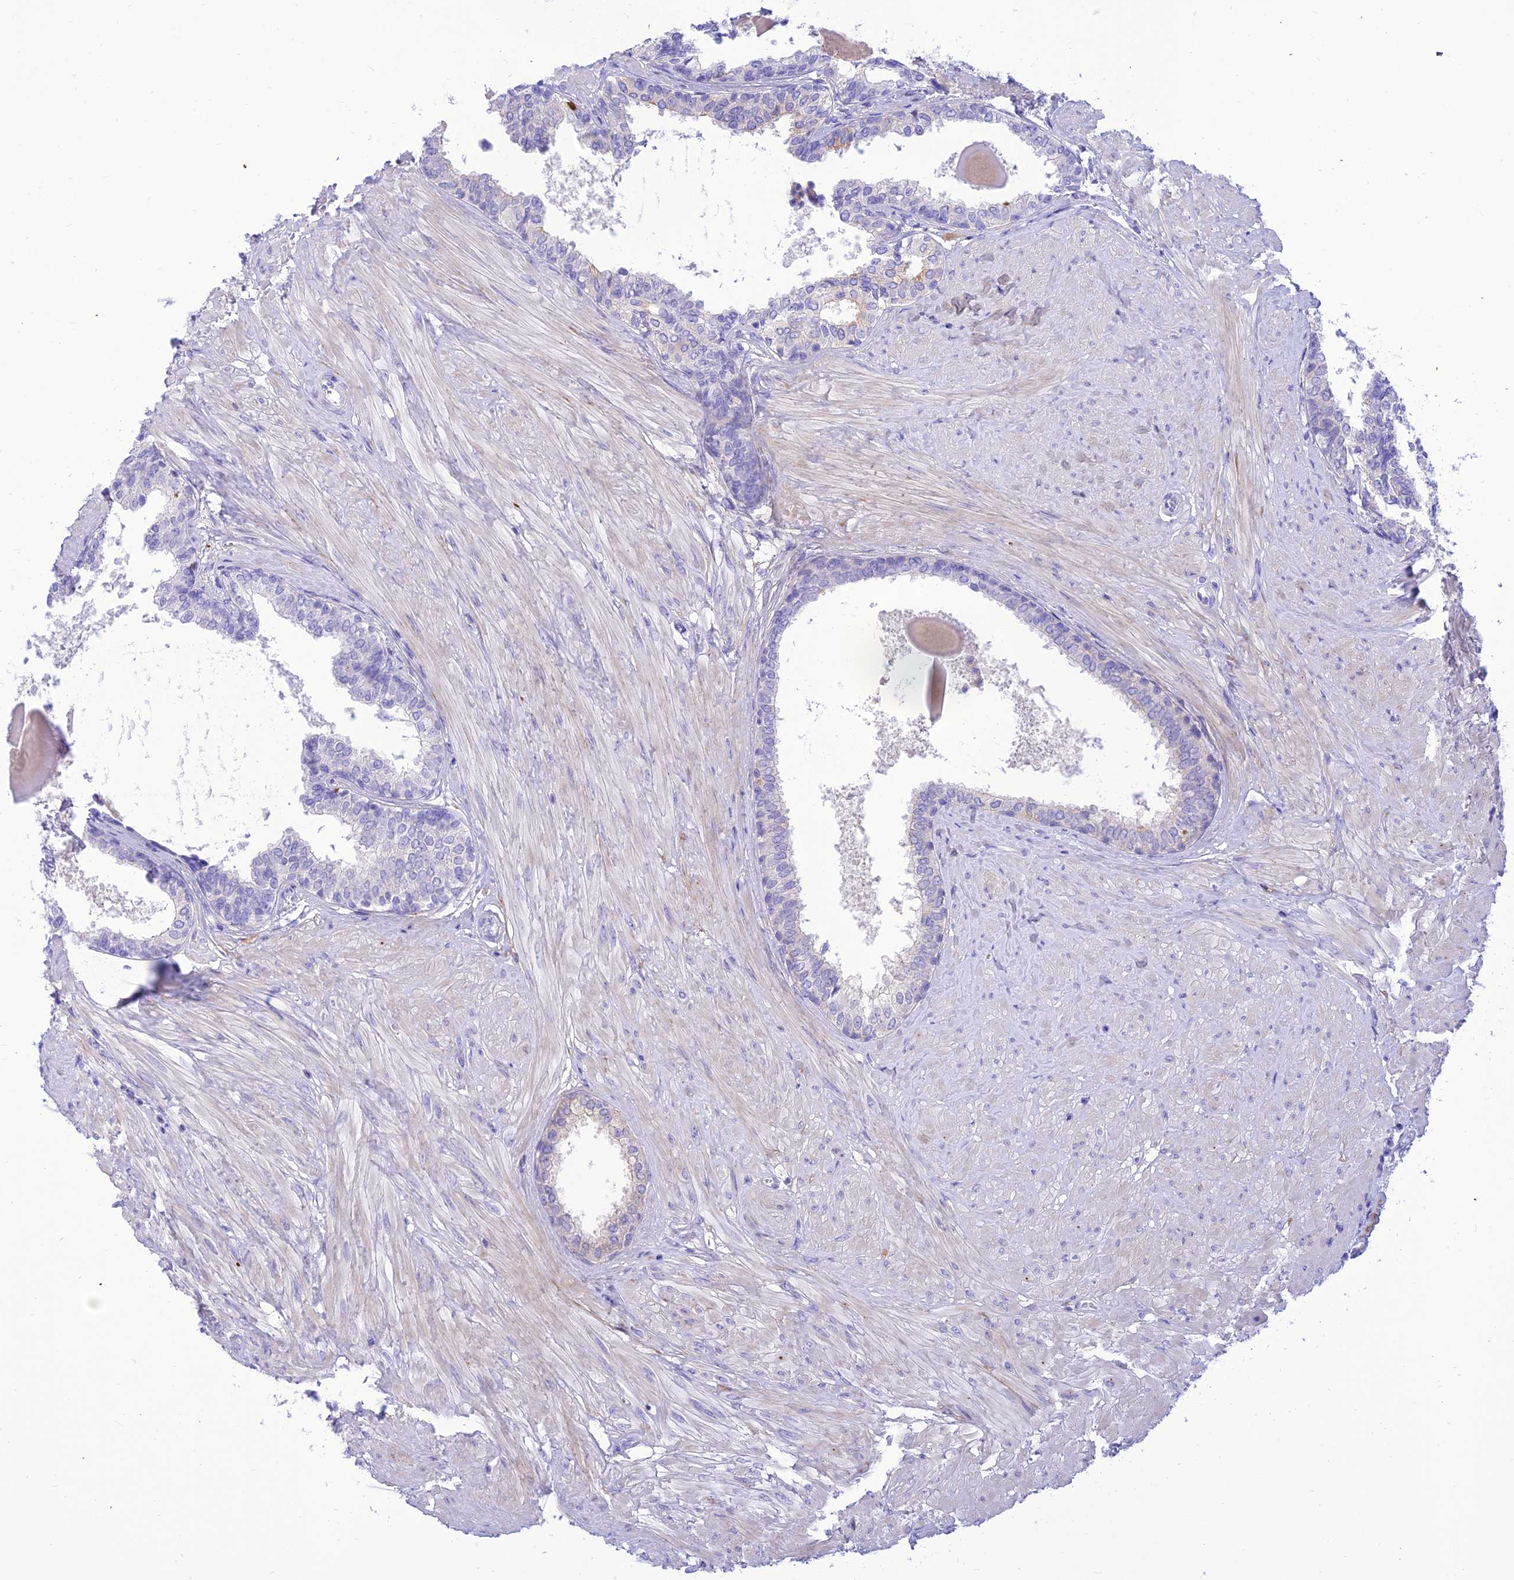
{"staining": {"intensity": "moderate", "quantity": "<25%", "location": "cytoplasmic/membranous"}, "tissue": "prostate", "cell_type": "Glandular cells", "image_type": "normal", "snomed": [{"axis": "morphology", "description": "Normal tissue, NOS"}, {"axis": "topography", "description": "Prostate"}], "caption": "Immunohistochemical staining of benign prostate displays low levels of moderate cytoplasmic/membranous positivity in approximately <25% of glandular cells.", "gene": "PRNP", "patient": {"sex": "male", "age": 48}}